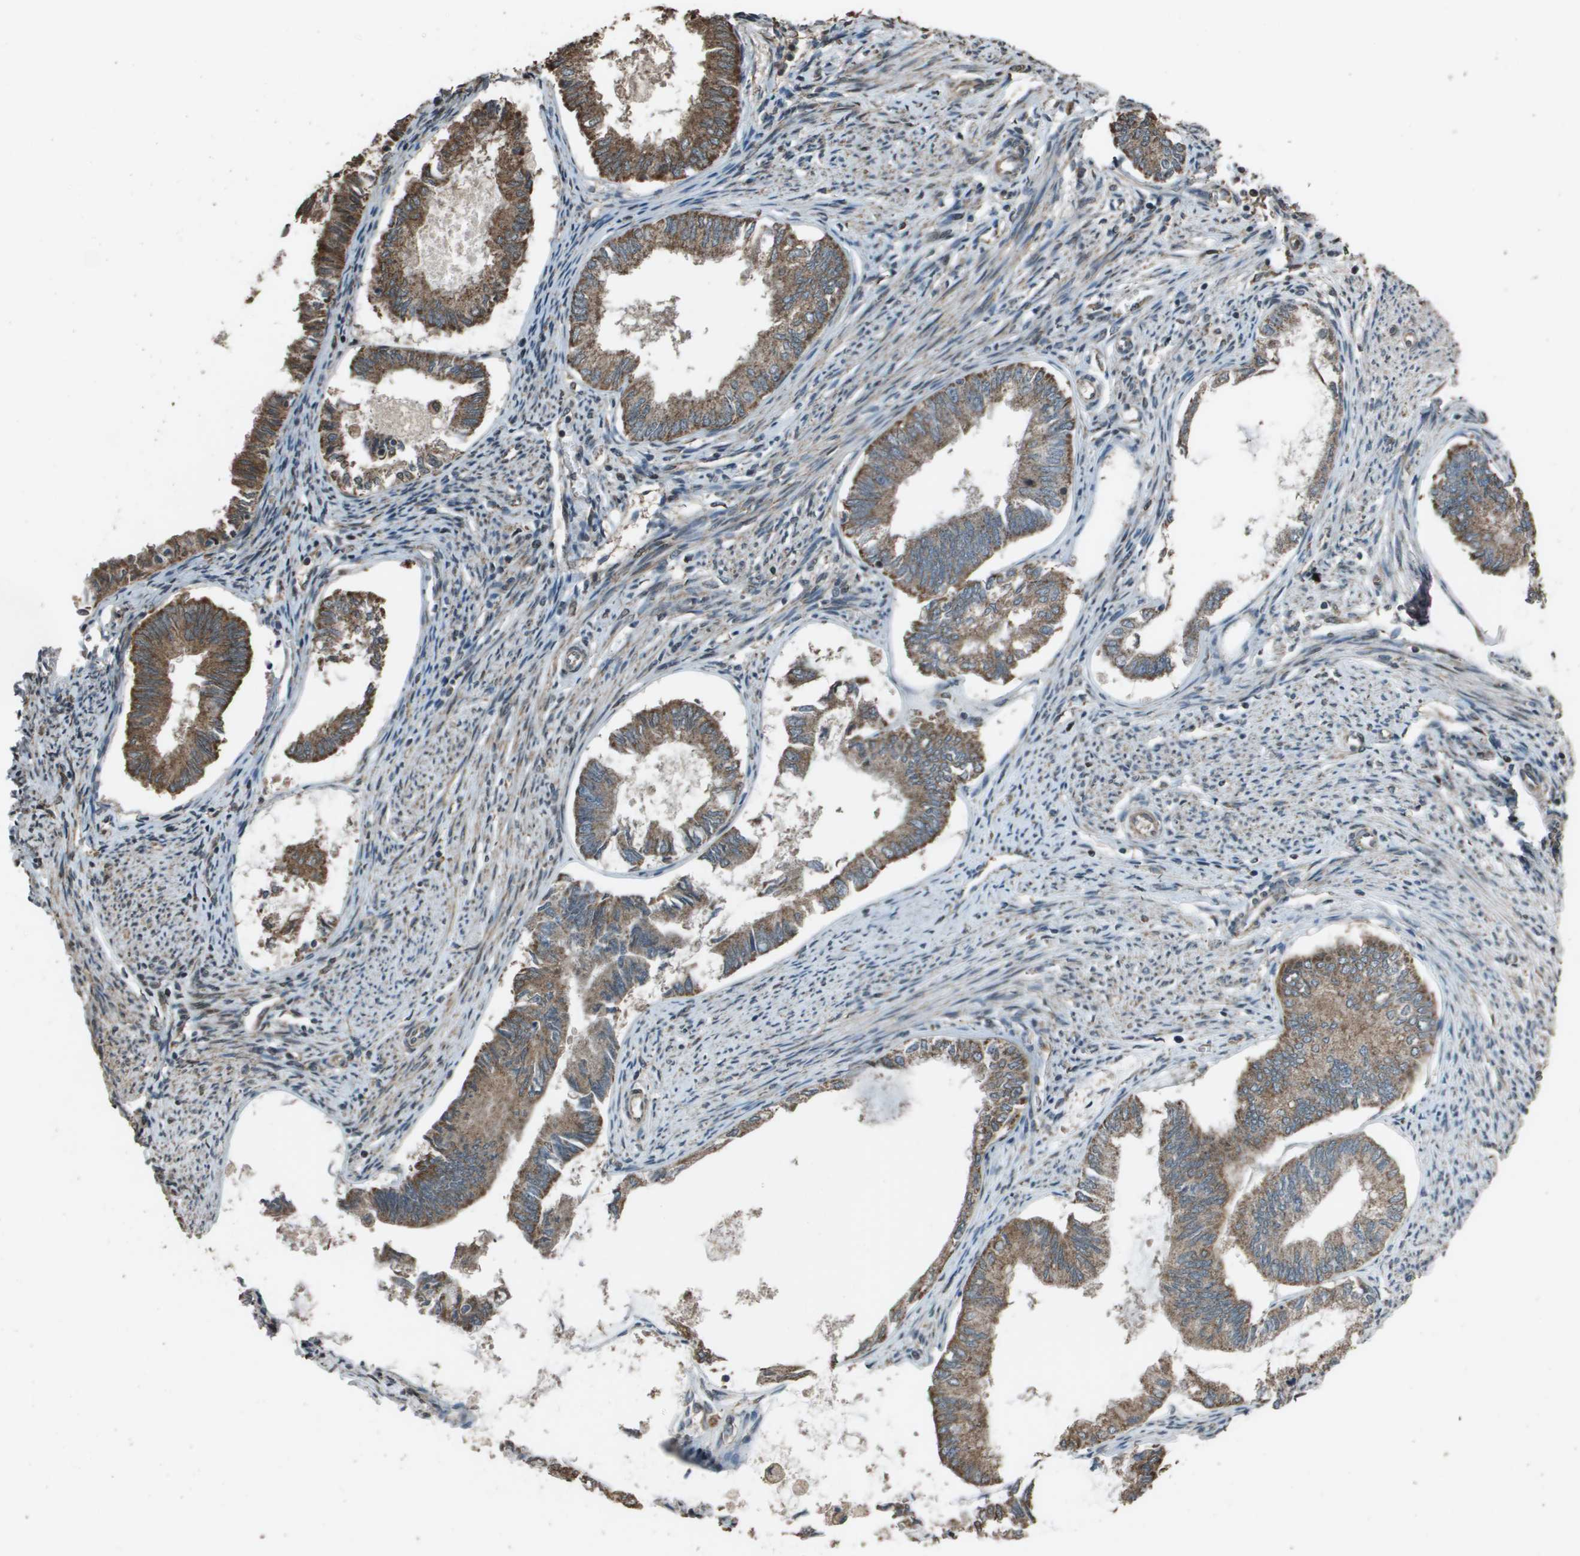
{"staining": {"intensity": "moderate", "quantity": ">75%", "location": "cytoplasmic/membranous"}, "tissue": "endometrial cancer", "cell_type": "Tumor cells", "image_type": "cancer", "snomed": [{"axis": "morphology", "description": "Adenocarcinoma, NOS"}, {"axis": "topography", "description": "Endometrium"}], "caption": "Adenocarcinoma (endometrial) stained with a protein marker exhibits moderate staining in tumor cells.", "gene": "FIG4", "patient": {"sex": "female", "age": 86}}